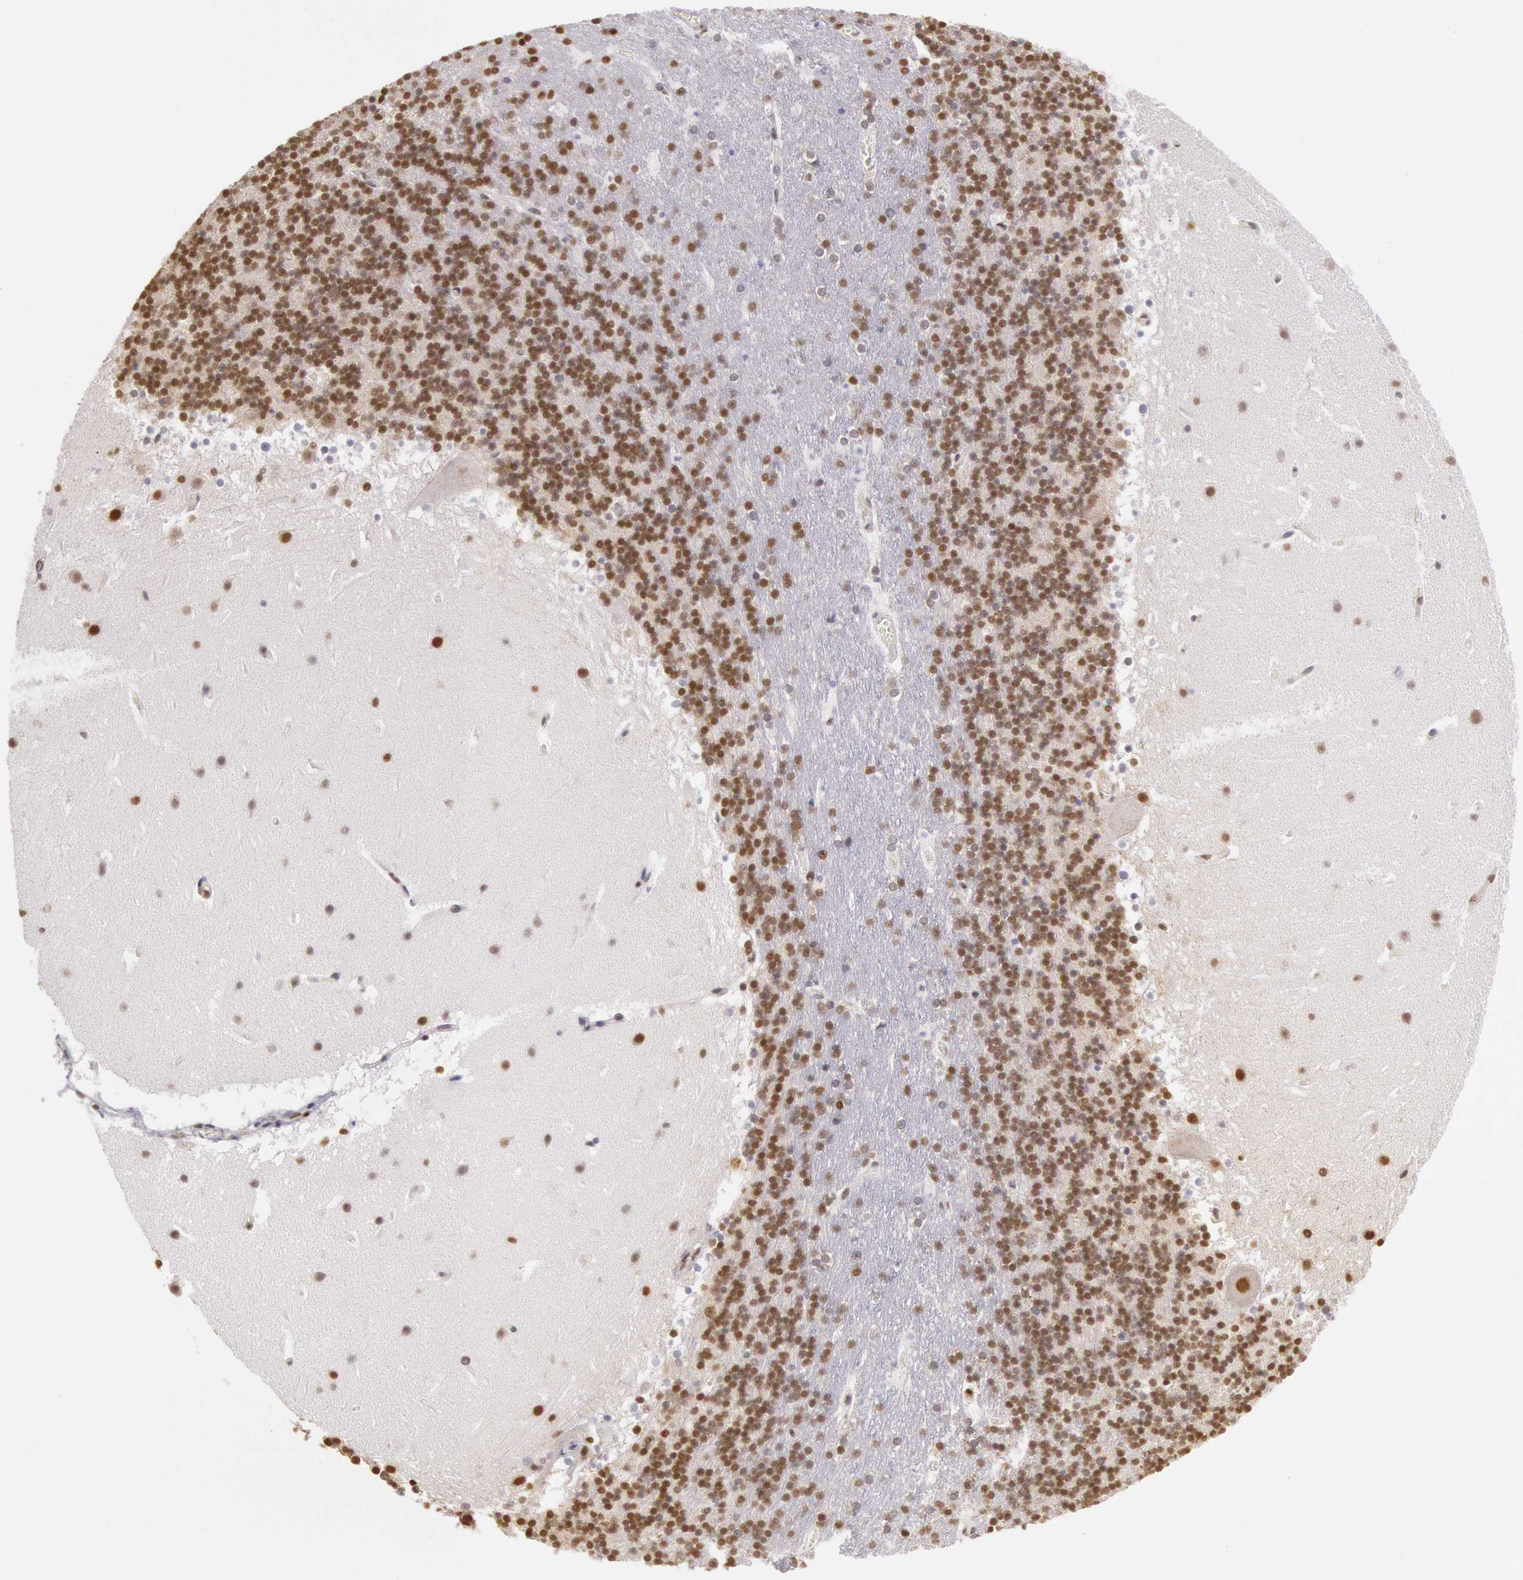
{"staining": {"intensity": "moderate", "quantity": "25%-75%", "location": "nuclear"}, "tissue": "cerebellum", "cell_type": "Cells in granular layer", "image_type": "normal", "snomed": [{"axis": "morphology", "description": "Normal tissue, NOS"}, {"axis": "topography", "description": "Cerebellum"}], "caption": "Cerebellum was stained to show a protein in brown. There is medium levels of moderate nuclear staining in about 25%-75% of cells in granular layer.", "gene": "ESS2", "patient": {"sex": "male", "age": 45}}